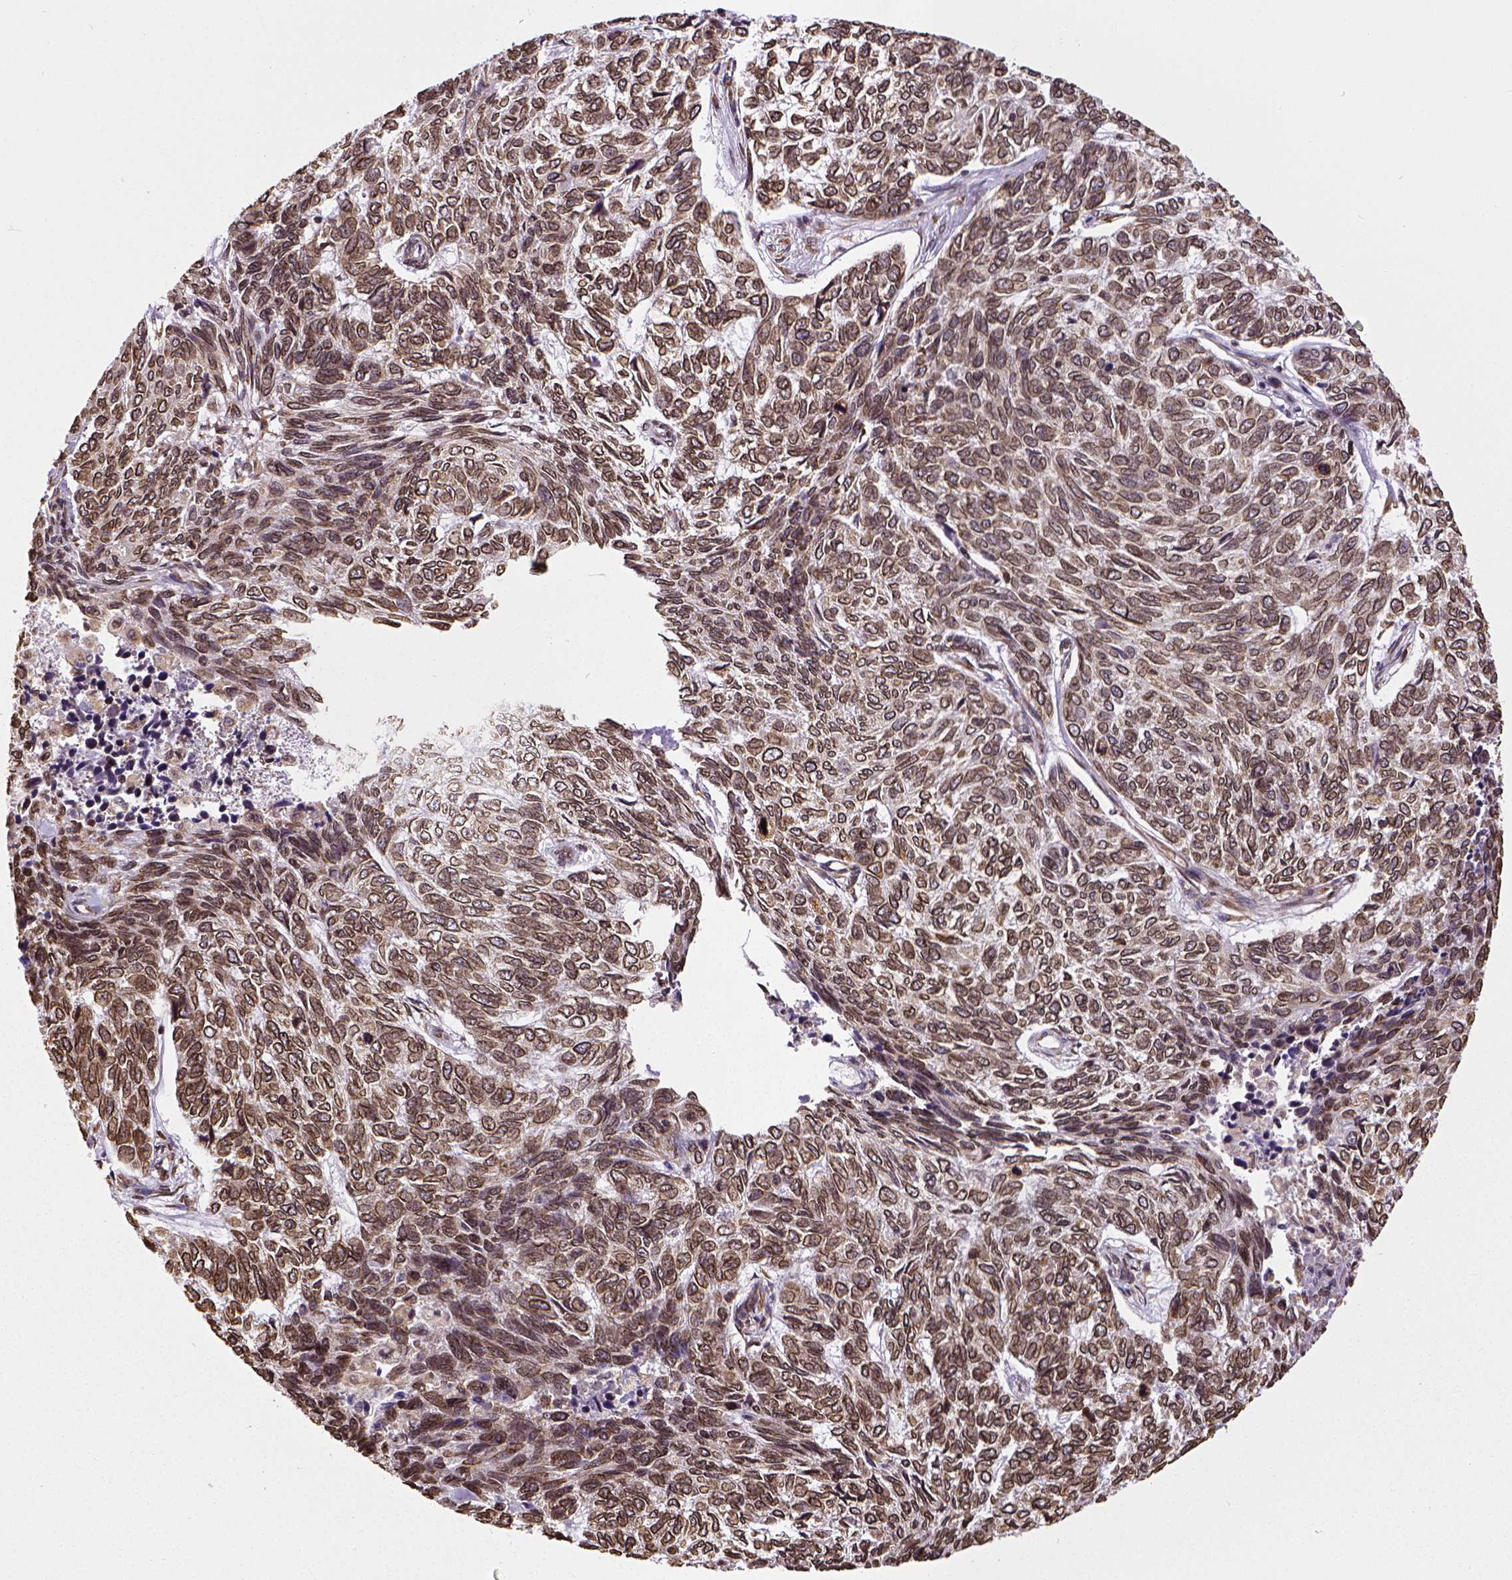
{"staining": {"intensity": "strong", "quantity": ">75%", "location": "cytoplasmic/membranous,nuclear"}, "tissue": "skin cancer", "cell_type": "Tumor cells", "image_type": "cancer", "snomed": [{"axis": "morphology", "description": "Basal cell carcinoma"}, {"axis": "topography", "description": "Skin"}], "caption": "Tumor cells exhibit strong cytoplasmic/membranous and nuclear staining in approximately >75% of cells in basal cell carcinoma (skin).", "gene": "MTDH", "patient": {"sex": "female", "age": 65}}